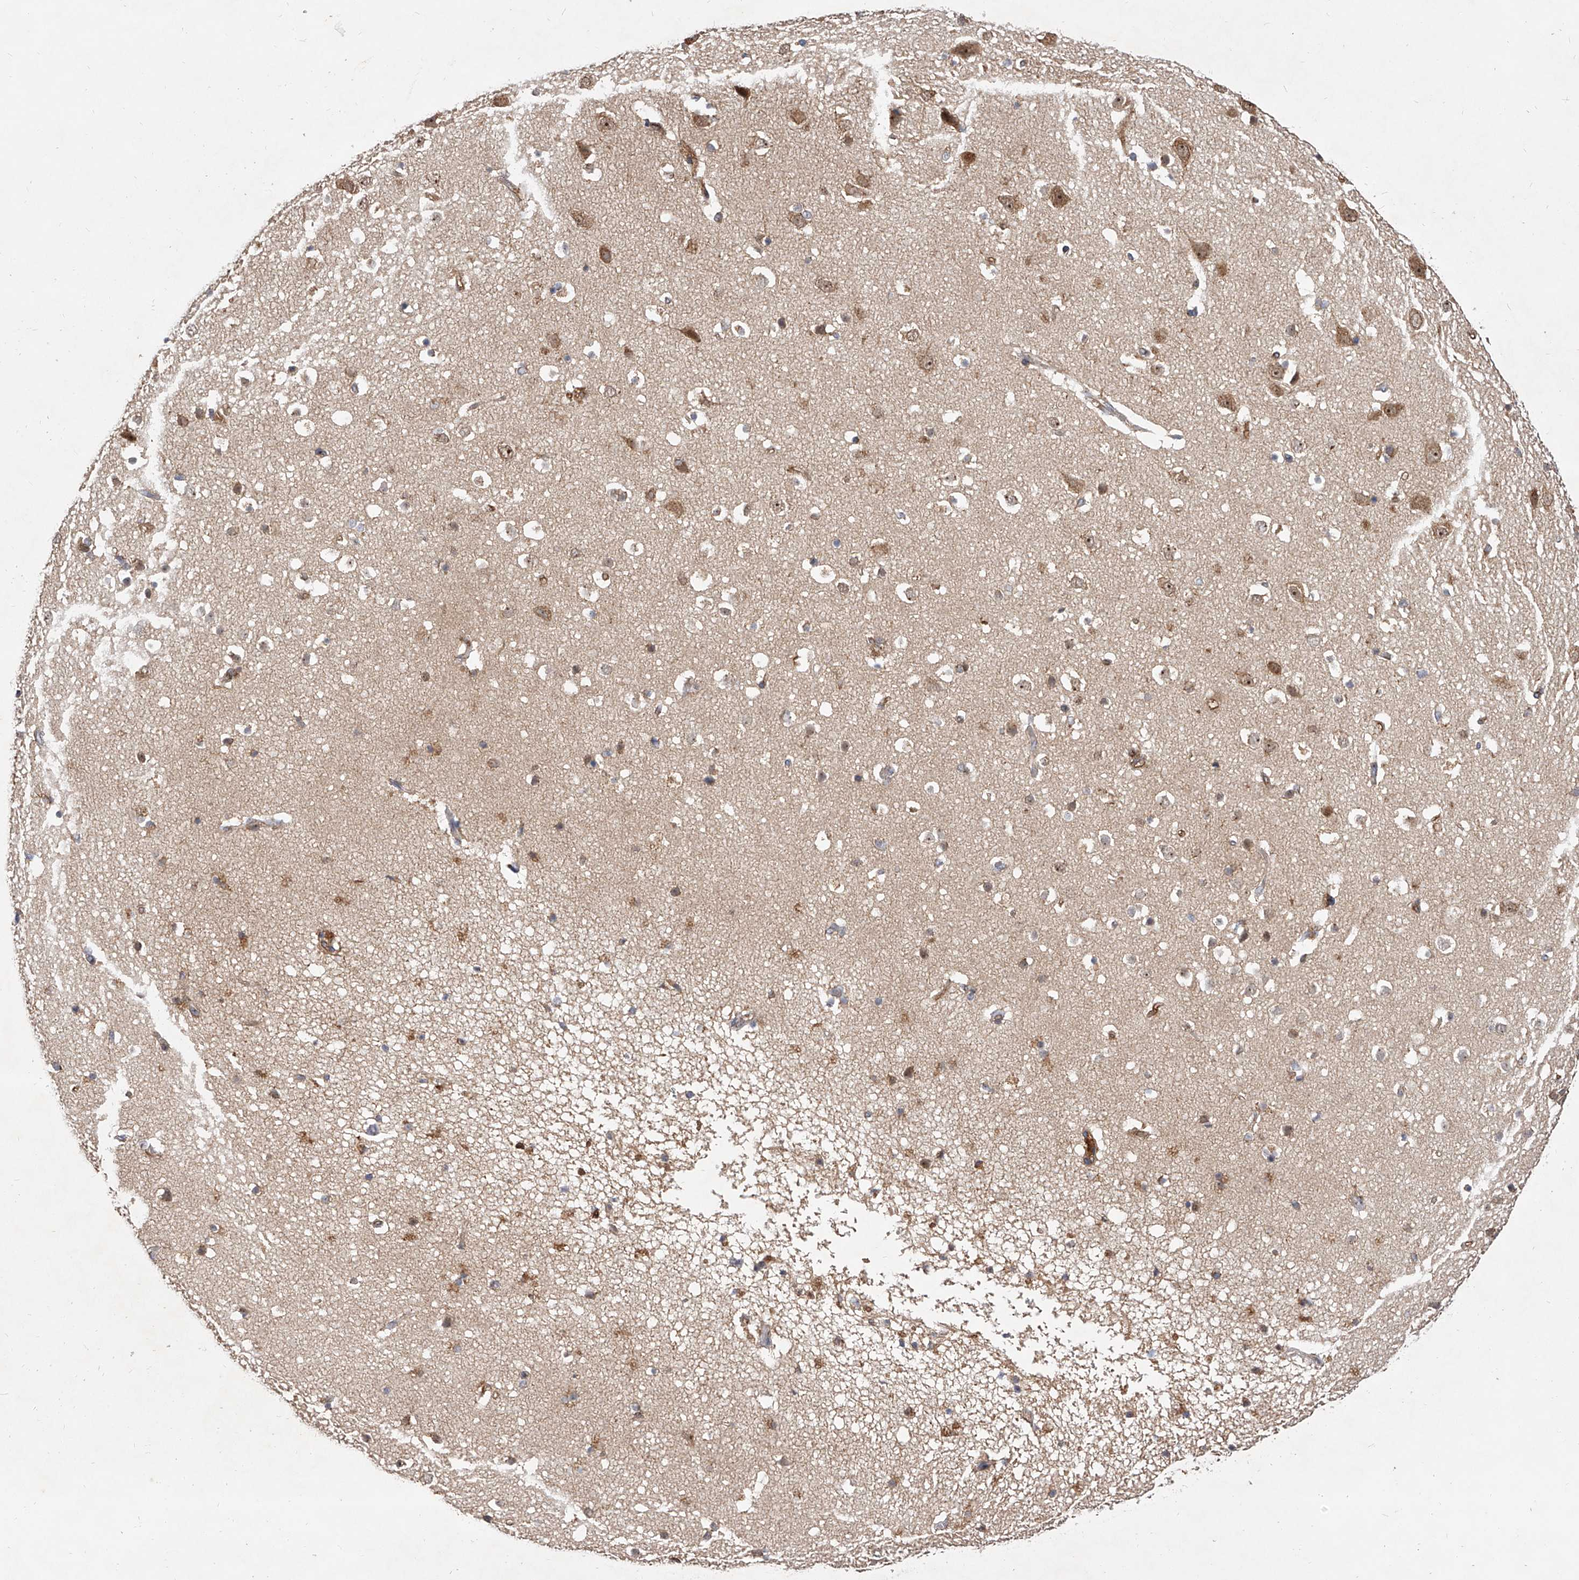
{"staining": {"intensity": "weak", "quantity": "<25%", "location": "cytoplasmic/membranous"}, "tissue": "cerebral cortex", "cell_type": "Endothelial cells", "image_type": "normal", "snomed": [{"axis": "morphology", "description": "Normal tissue, NOS"}, {"axis": "topography", "description": "Cerebral cortex"}], "caption": "A photomicrograph of human cerebral cortex is negative for staining in endothelial cells. (Brightfield microscopy of DAB (3,3'-diaminobenzidine) immunohistochemistry (IHC) at high magnification).", "gene": "CFAP410", "patient": {"sex": "male", "age": 54}}